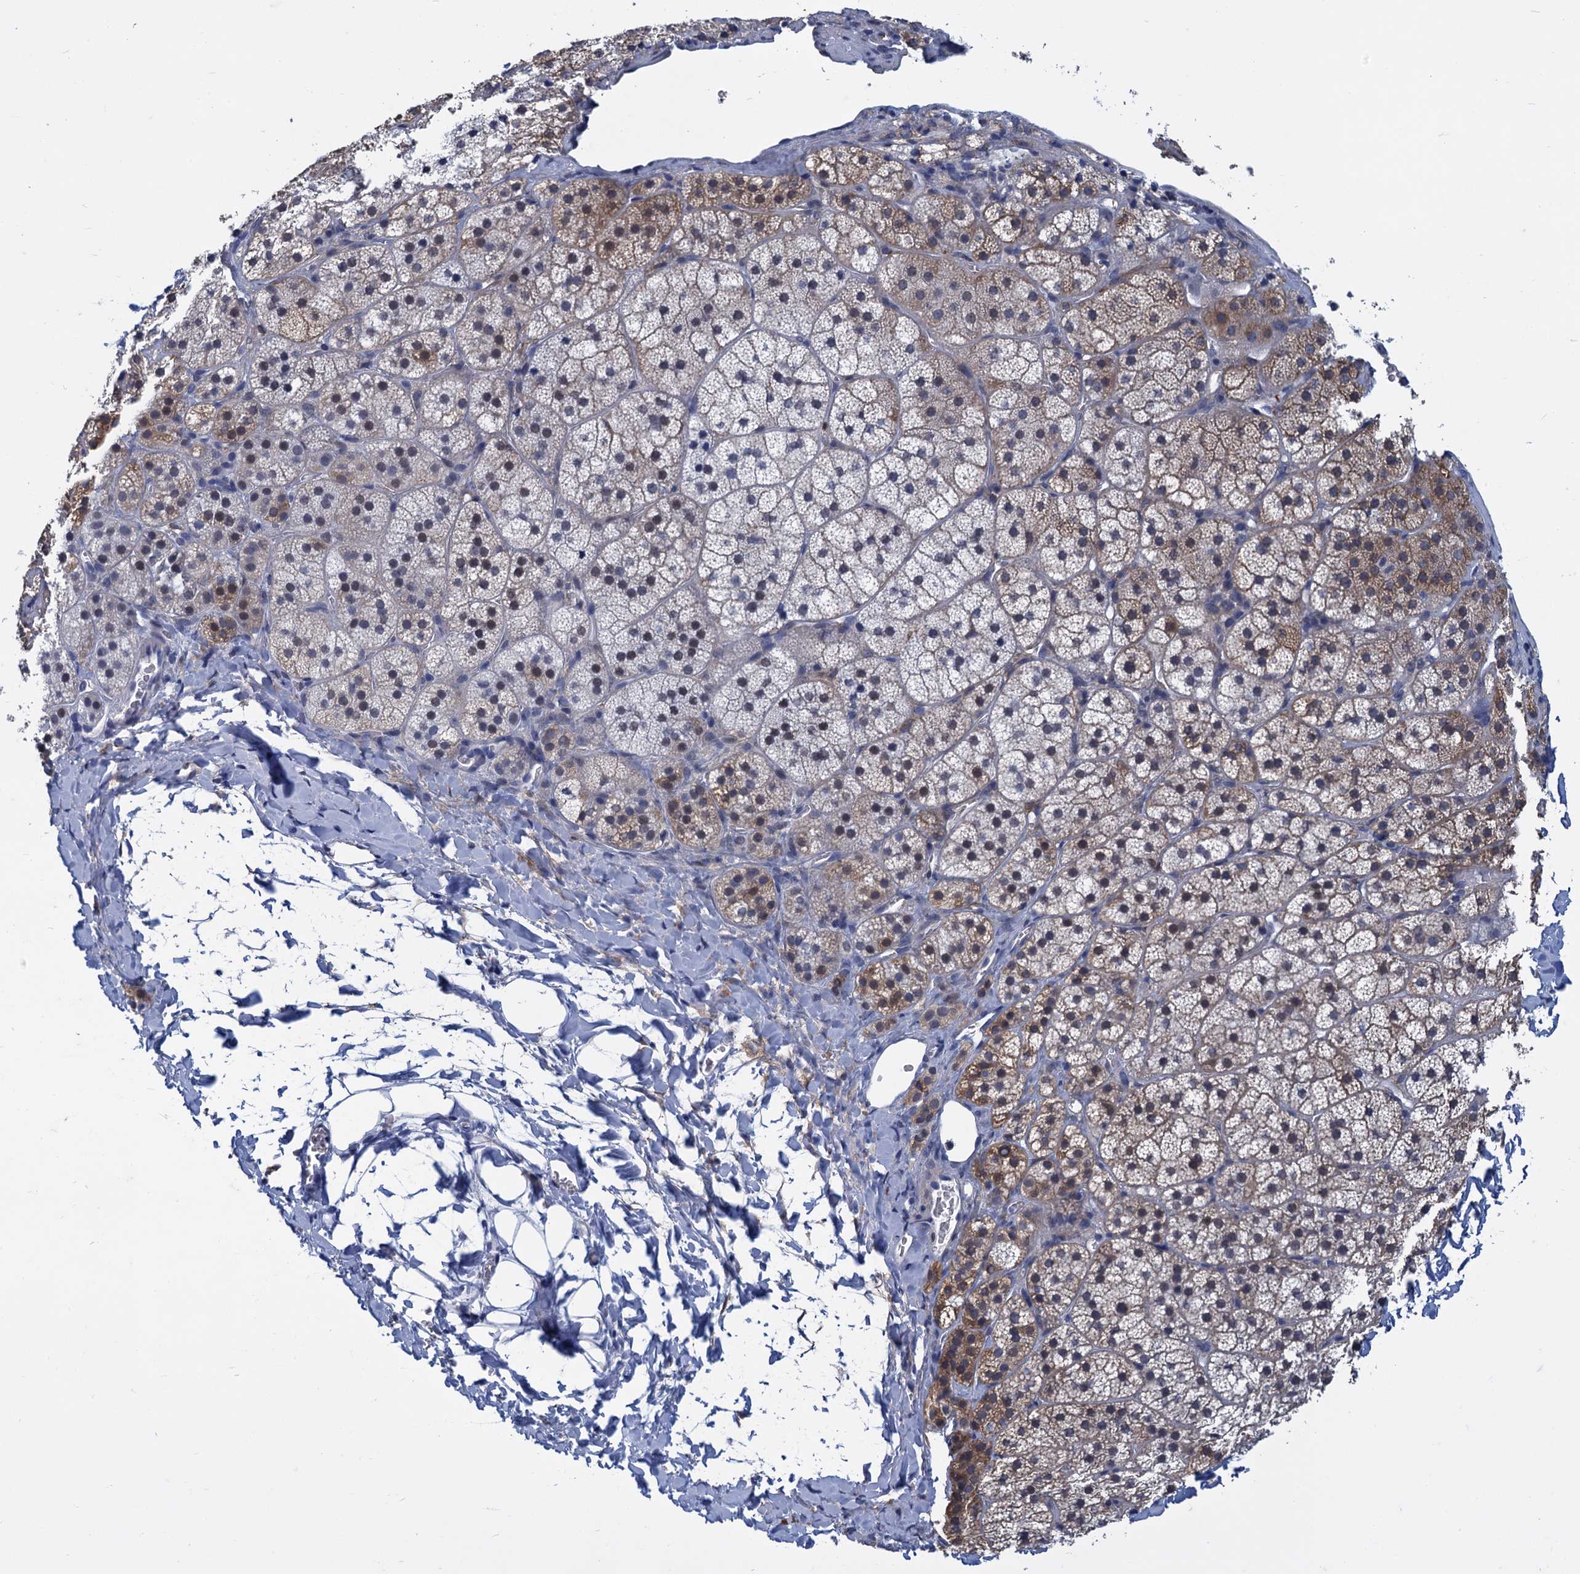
{"staining": {"intensity": "moderate", "quantity": "<25%", "location": "cytoplasmic/membranous,nuclear"}, "tissue": "adrenal gland", "cell_type": "Glandular cells", "image_type": "normal", "snomed": [{"axis": "morphology", "description": "Normal tissue, NOS"}, {"axis": "topography", "description": "Adrenal gland"}], "caption": "Adrenal gland was stained to show a protein in brown. There is low levels of moderate cytoplasmic/membranous,nuclear staining in approximately <25% of glandular cells. Using DAB (3,3'-diaminobenzidine) (brown) and hematoxylin (blue) stains, captured at high magnification using brightfield microscopy.", "gene": "GINS3", "patient": {"sex": "female", "age": 44}}